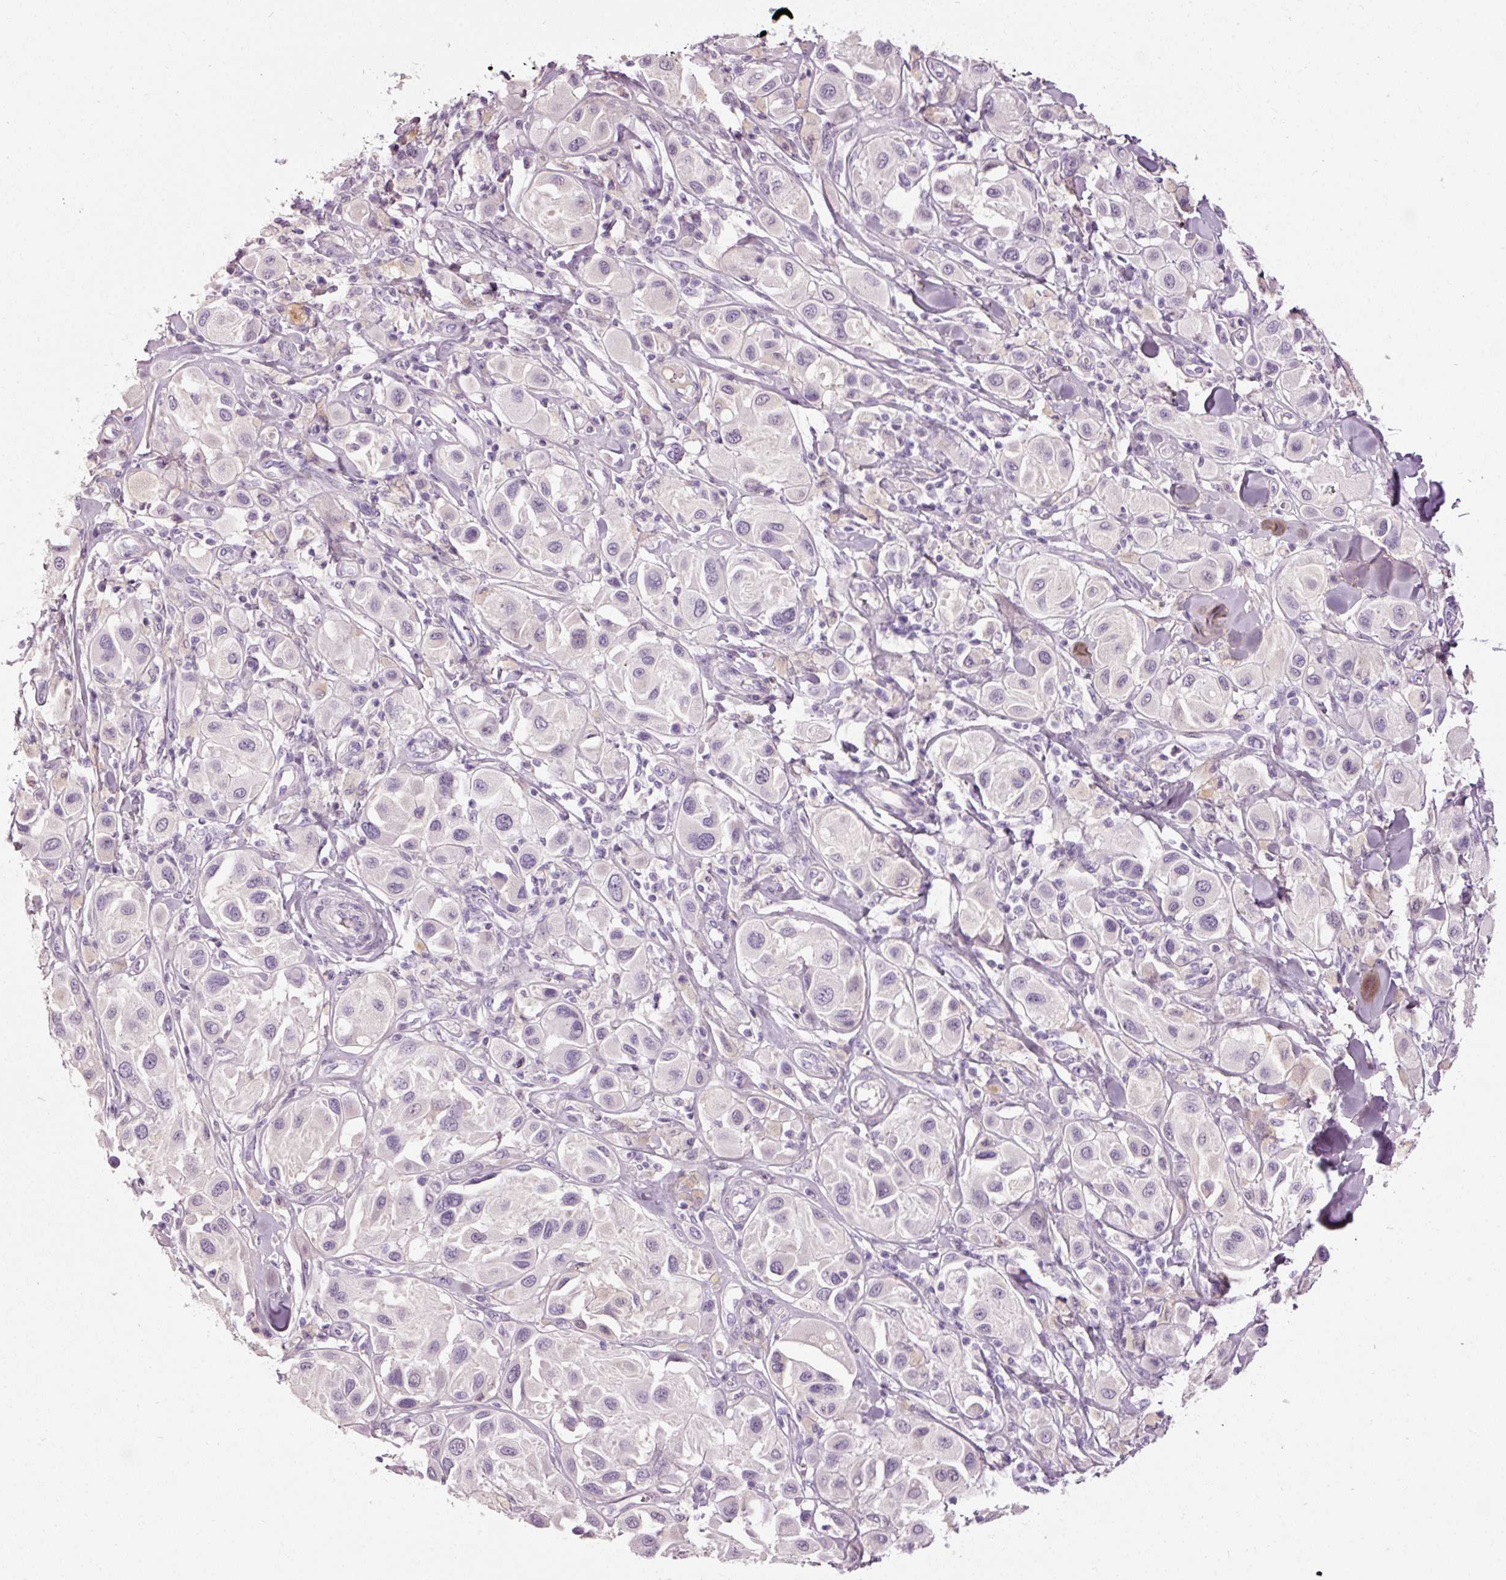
{"staining": {"intensity": "negative", "quantity": "none", "location": "none"}, "tissue": "melanoma", "cell_type": "Tumor cells", "image_type": "cancer", "snomed": [{"axis": "morphology", "description": "Malignant melanoma, Metastatic site"}, {"axis": "topography", "description": "Skin"}], "caption": "The immunohistochemistry image has no significant staining in tumor cells of melanoma tissue.", "gene": "MUC5AC", "patient": {"sex": "male", "age": 41}}